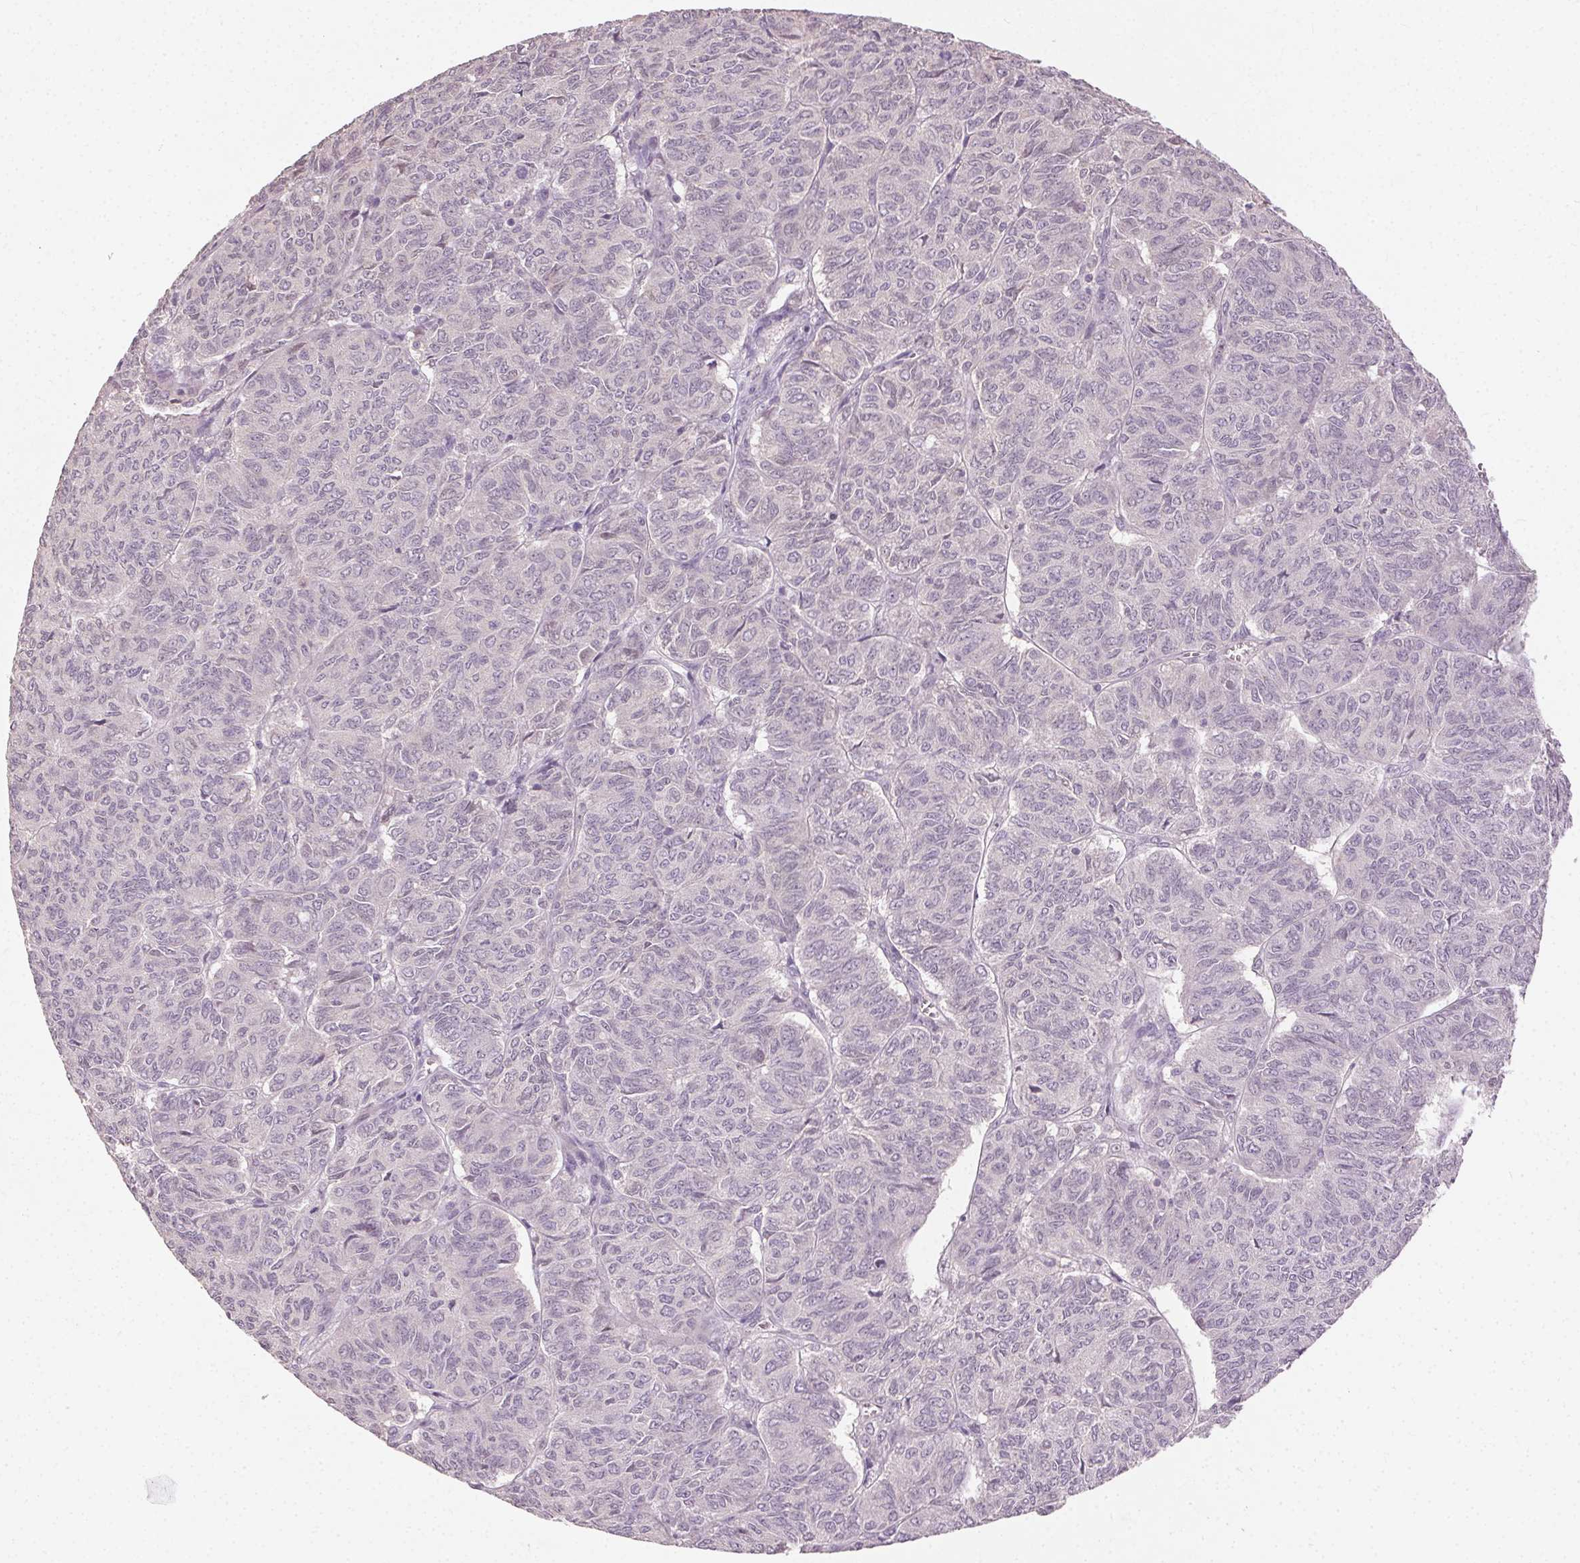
{"staining": {"intensity": "negative", "quantity": "none", "location": "none"}, "tissue": "ovarian cancer", "cell_type": "Tumor cells", "image_type": "cancer", "snomed": [{"axis": "morphology", "description": "Carcinoma, endometroid"}, {"axis": "topography", "description": "Ovary"}], "caption": "The photomicrograph exhibits no significant staining in tumor cells of ovarian endometroid carcinoma. Brightfield microscopy of immunohistochemistry stained with DAB (brown) and hematoxylin (blue), captured at high magnification.", "gene": "CLTRN", "patient": {"sex": "female", "age": 80}}